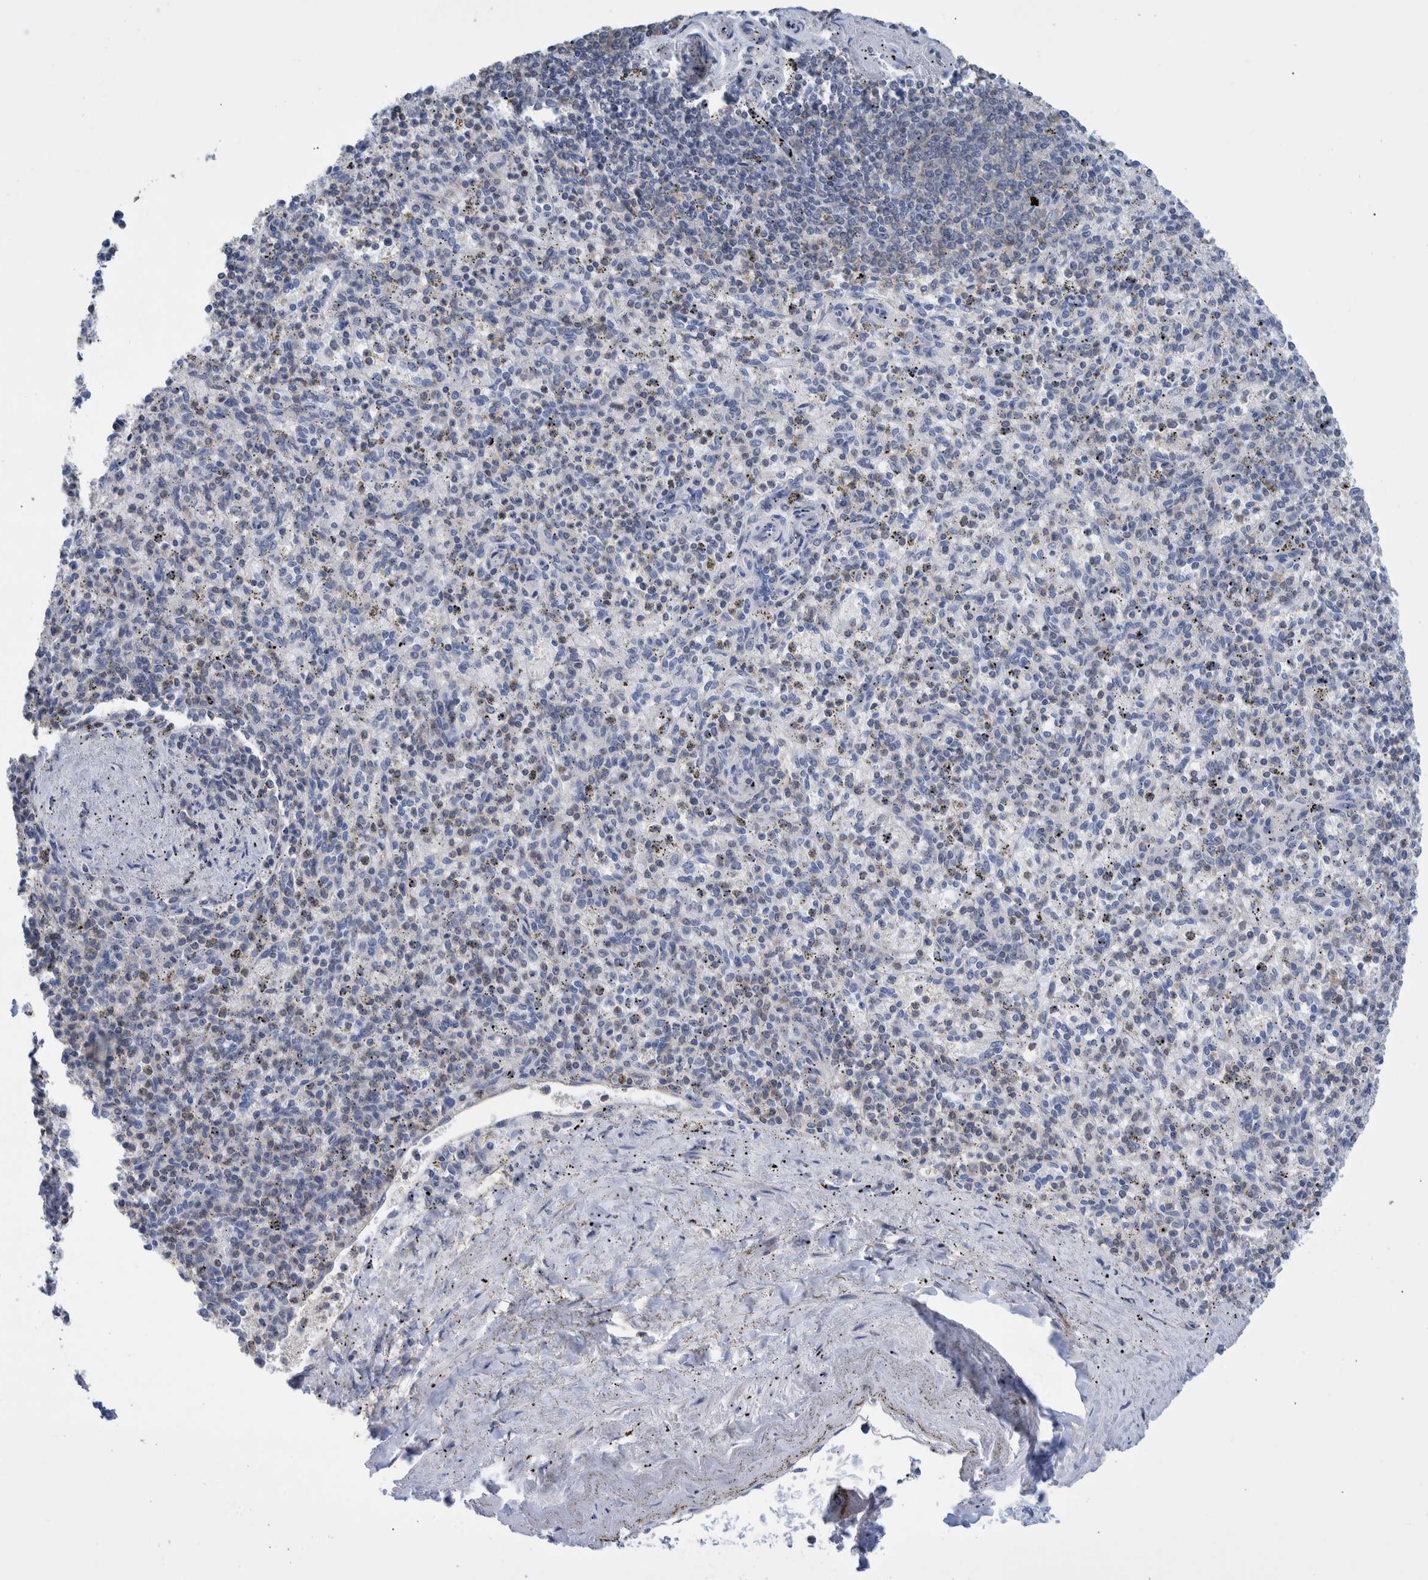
{"staining": {"intensity": "negative", "quantity": "none", "location": "none"}, "tissue": "spleen", "cell_type": "Cells in red pulp", "image_type": "normal", "snomed": [{"axis": "morphology", "description": "Normal tissue, NOS"}, {"axis": "topography", "description": "Spleen"}], "caption": "Protein analysis of normal spleen displays no significant staining in cells in red pulp. (Brightfield microscopy of DAB (3,3'-diaminobenzidine) immunohistochemistry (IHC) at high magnification).", "gene": "PPP3CC", "patient": {"sex": "male", "age": 72}}